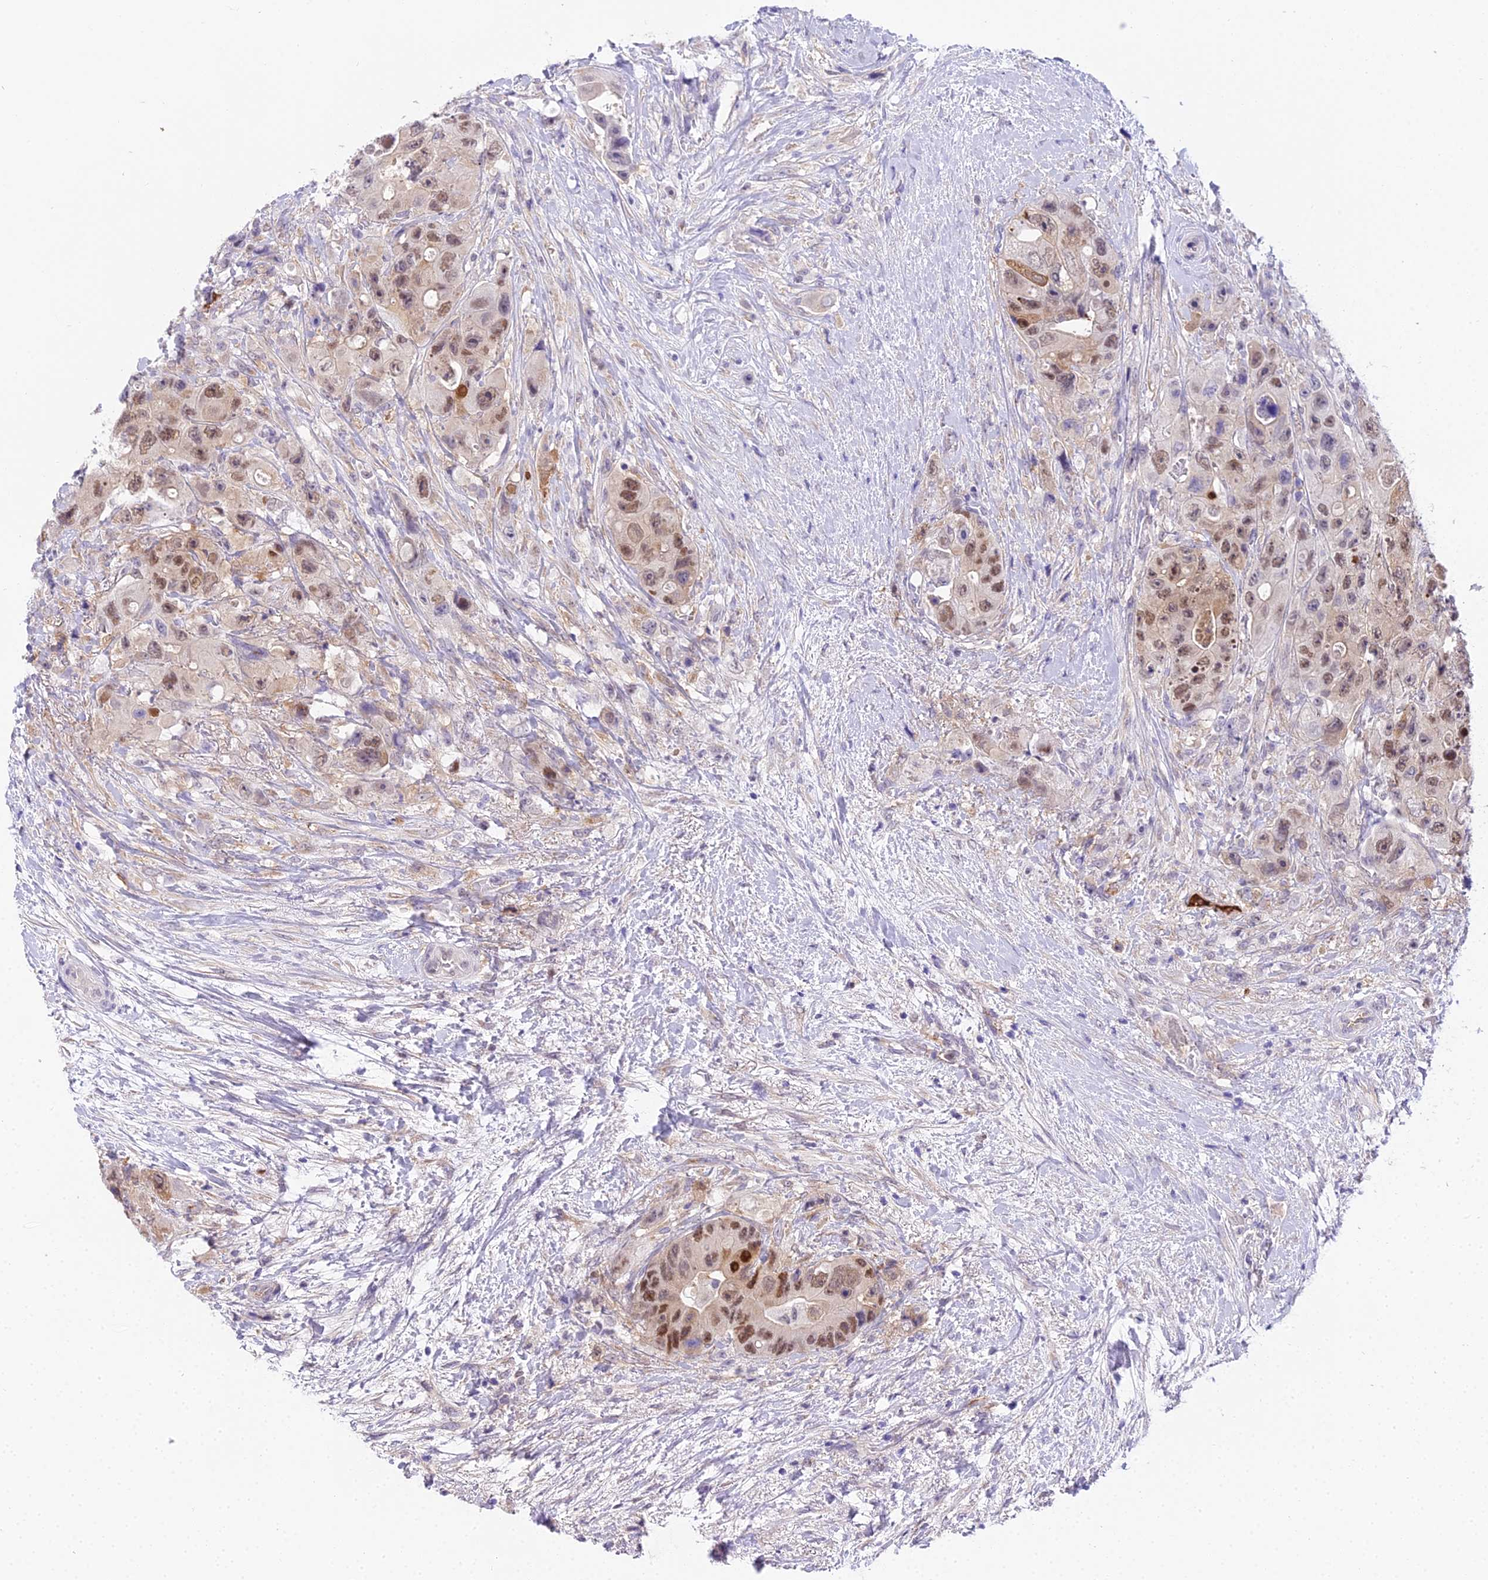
{"staining": {"intensity": "moderate", "quantity": ">75%", "location": "nuclear"}, "tissue": "colorectal cancer", "cell_type": "Tumor cells", "image_type": "cancer", "snomed": [{"axis": "morphology", "description": "Adenocarcinoma, NOS"}, {"axis": "topography", "description": "Colon"}], "caption": "Immunohistochemistry (IHC) micrograph of neoplastic tissue: human colorectal adenocarcinoma stained using IHC reveals medium levels of moderate protein expression localized specifically in the nuclear of tumor cells, appearing as a nuclear brown color.", "gene": "MAT2A", "patient": {"sex": "female", "age": 46}}